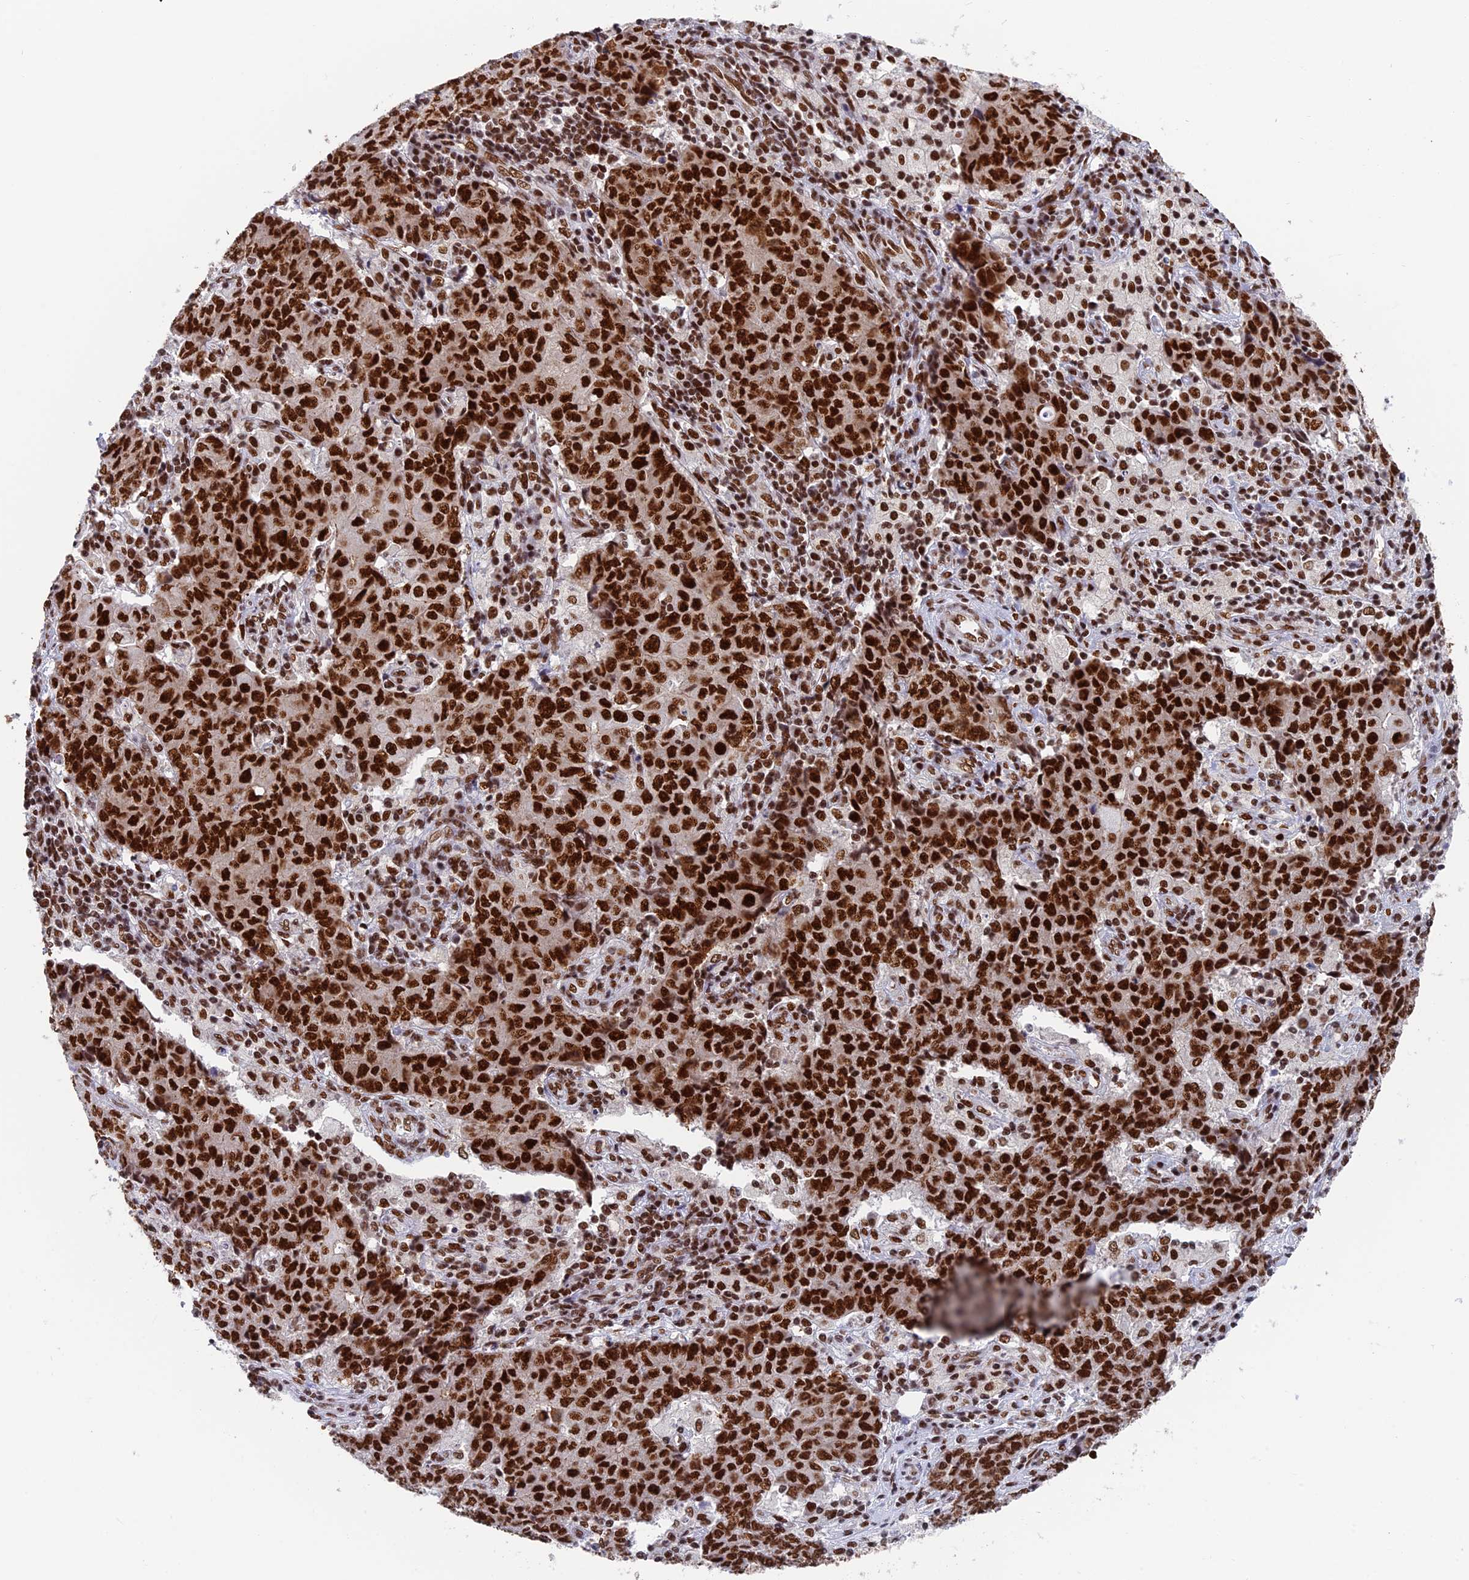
{"staining": {"intensity": "strong", "quantity": ">75%", "location": "nuclear"}, "tissue": "ovarian cancer", "cell_type": "Tumor cells", "image_type": "cancer", "snomed": [{"axis": "morphology", "description": "Carcinoma, endometroid"}, {"axis": "topography", "description": "Ovary"}], "caption": "A high-resolution micrograph shows immunohistochemistry (IHC) staining of endometroid carcinoma (ovarian), which demonstrates strong nuclear expression in about >75% of tumor cells.", "gene": "EEF1AKMT3", "patient": {"sex": "female", "age": 42}}